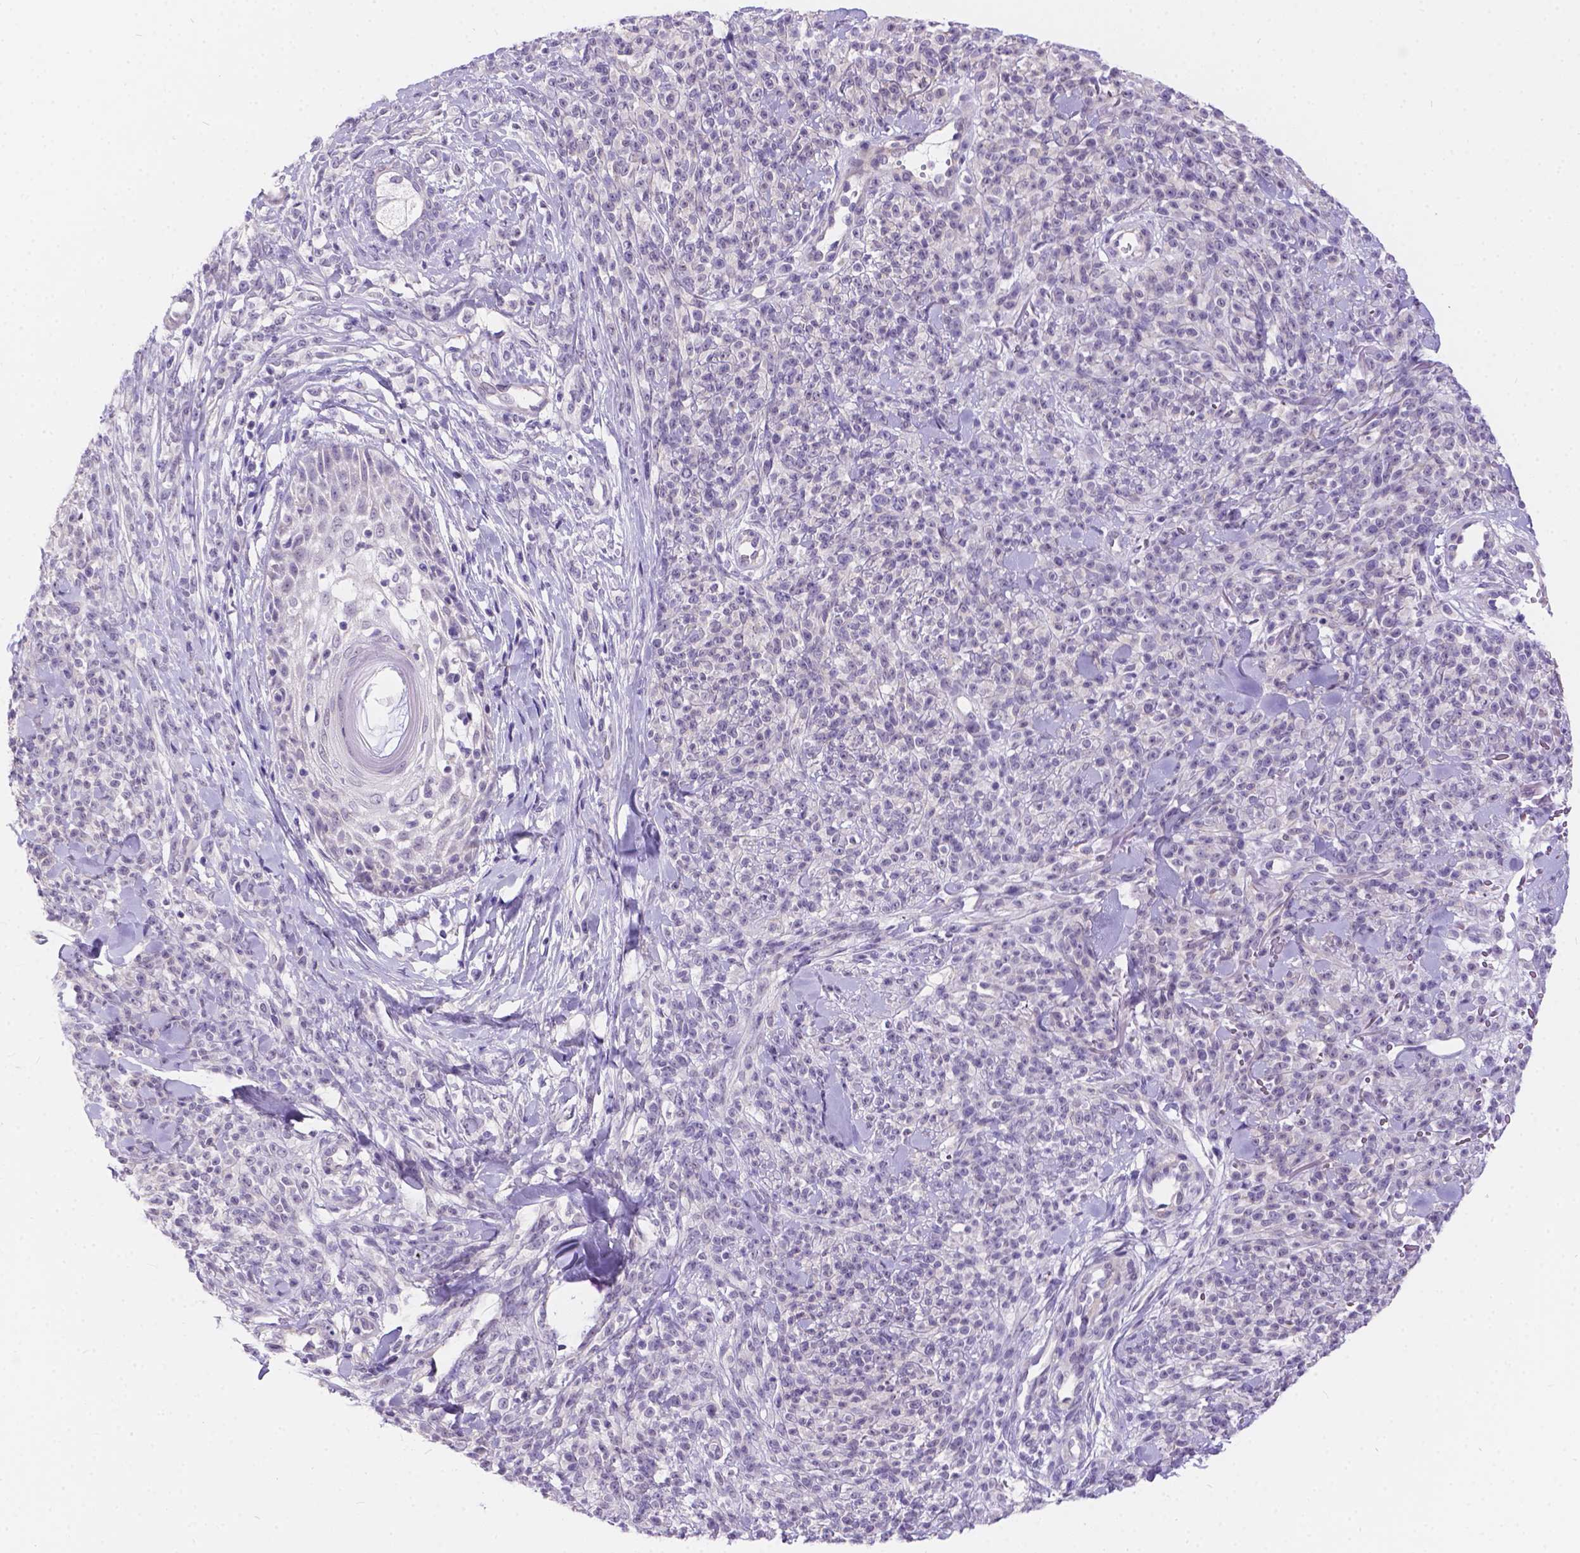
{"staining": {"intensity": "negative", "quantity": "none", "location": "none"}, "tissue": "melanoma", "cell_type": "Tumor cells", "image_type": "cancer", "snomed": [{"axis": "morphology", "description": "Malignant melanoma, NOS"}, {"axis": "topography", "description": "Skin"}, {"axis": "topography", "description": "Skin of trunk"}], "caption": "Micrograph shows no protein expression in tumor cells of melanoma tissue. (IHC, brightfield microscopy, high magnification).", "gene": "DLEC1", "patient": {"sex": "male", "age": 74}}